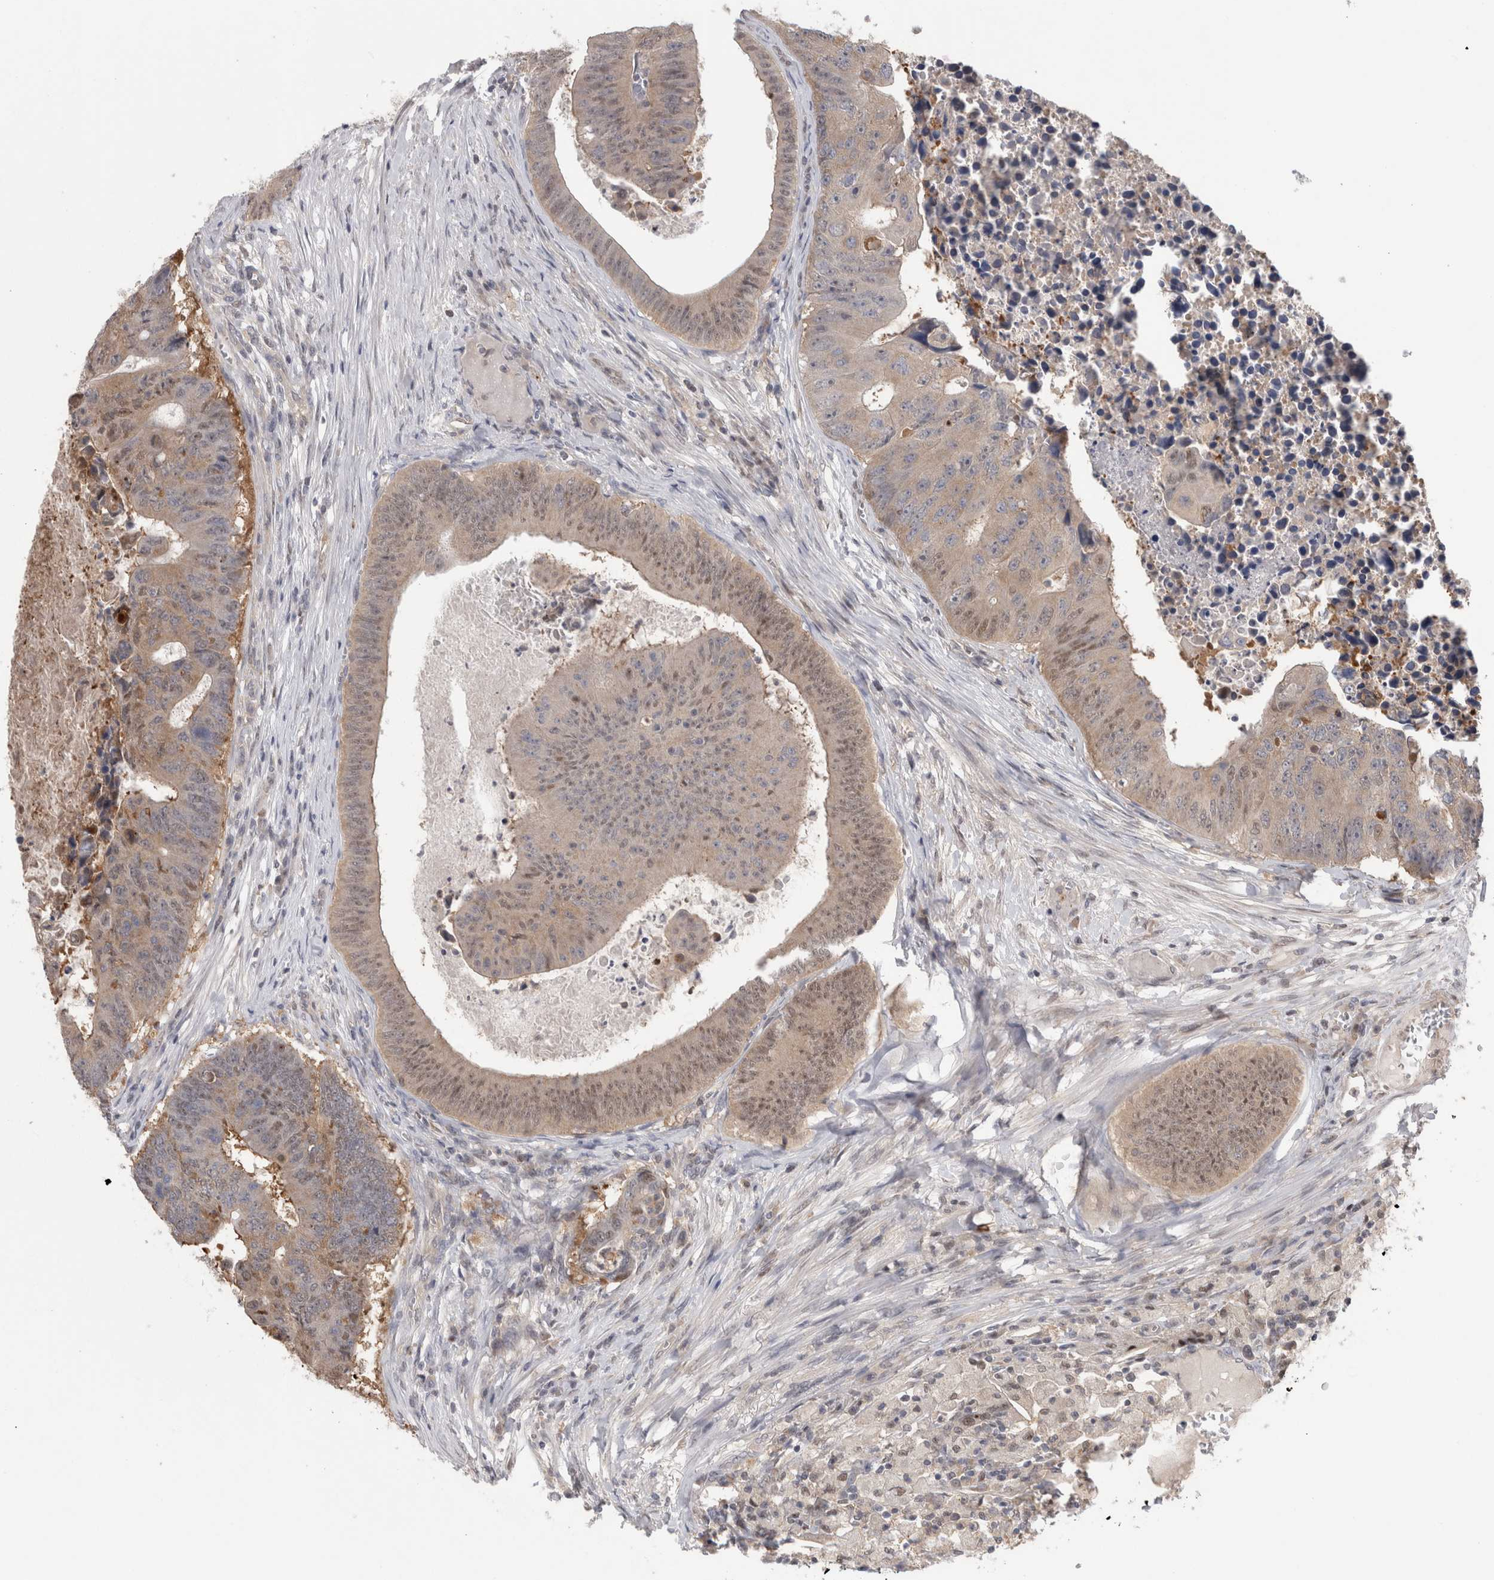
{"staining": {"intensity": "moderate", "quantity": "25%-75%", "location": "cytoplasmic/membranous,nuclear"}, "tissue": "colorectal cancer", "cell_type": "Tumor cells", "image_type": "cancer", "snomed": [{"axis": "morphology", "description": "Adenocarcinoma, NOS"}, {"axis": "topography", "description": "Colon"}], "caption": "A brown stain labels moderate cytoplasmic/membranous and nuclear expression of a protein in adenocarcinoma (colorectal) tumor cells. (Stains: DAB (3,3'-diaminobenzidine) in brown, nuclei in blue, Microscopy: brightfield microscopy at high magnification).", "gene": "PIGP", "patient": {"sex": "male", "age": 87}}